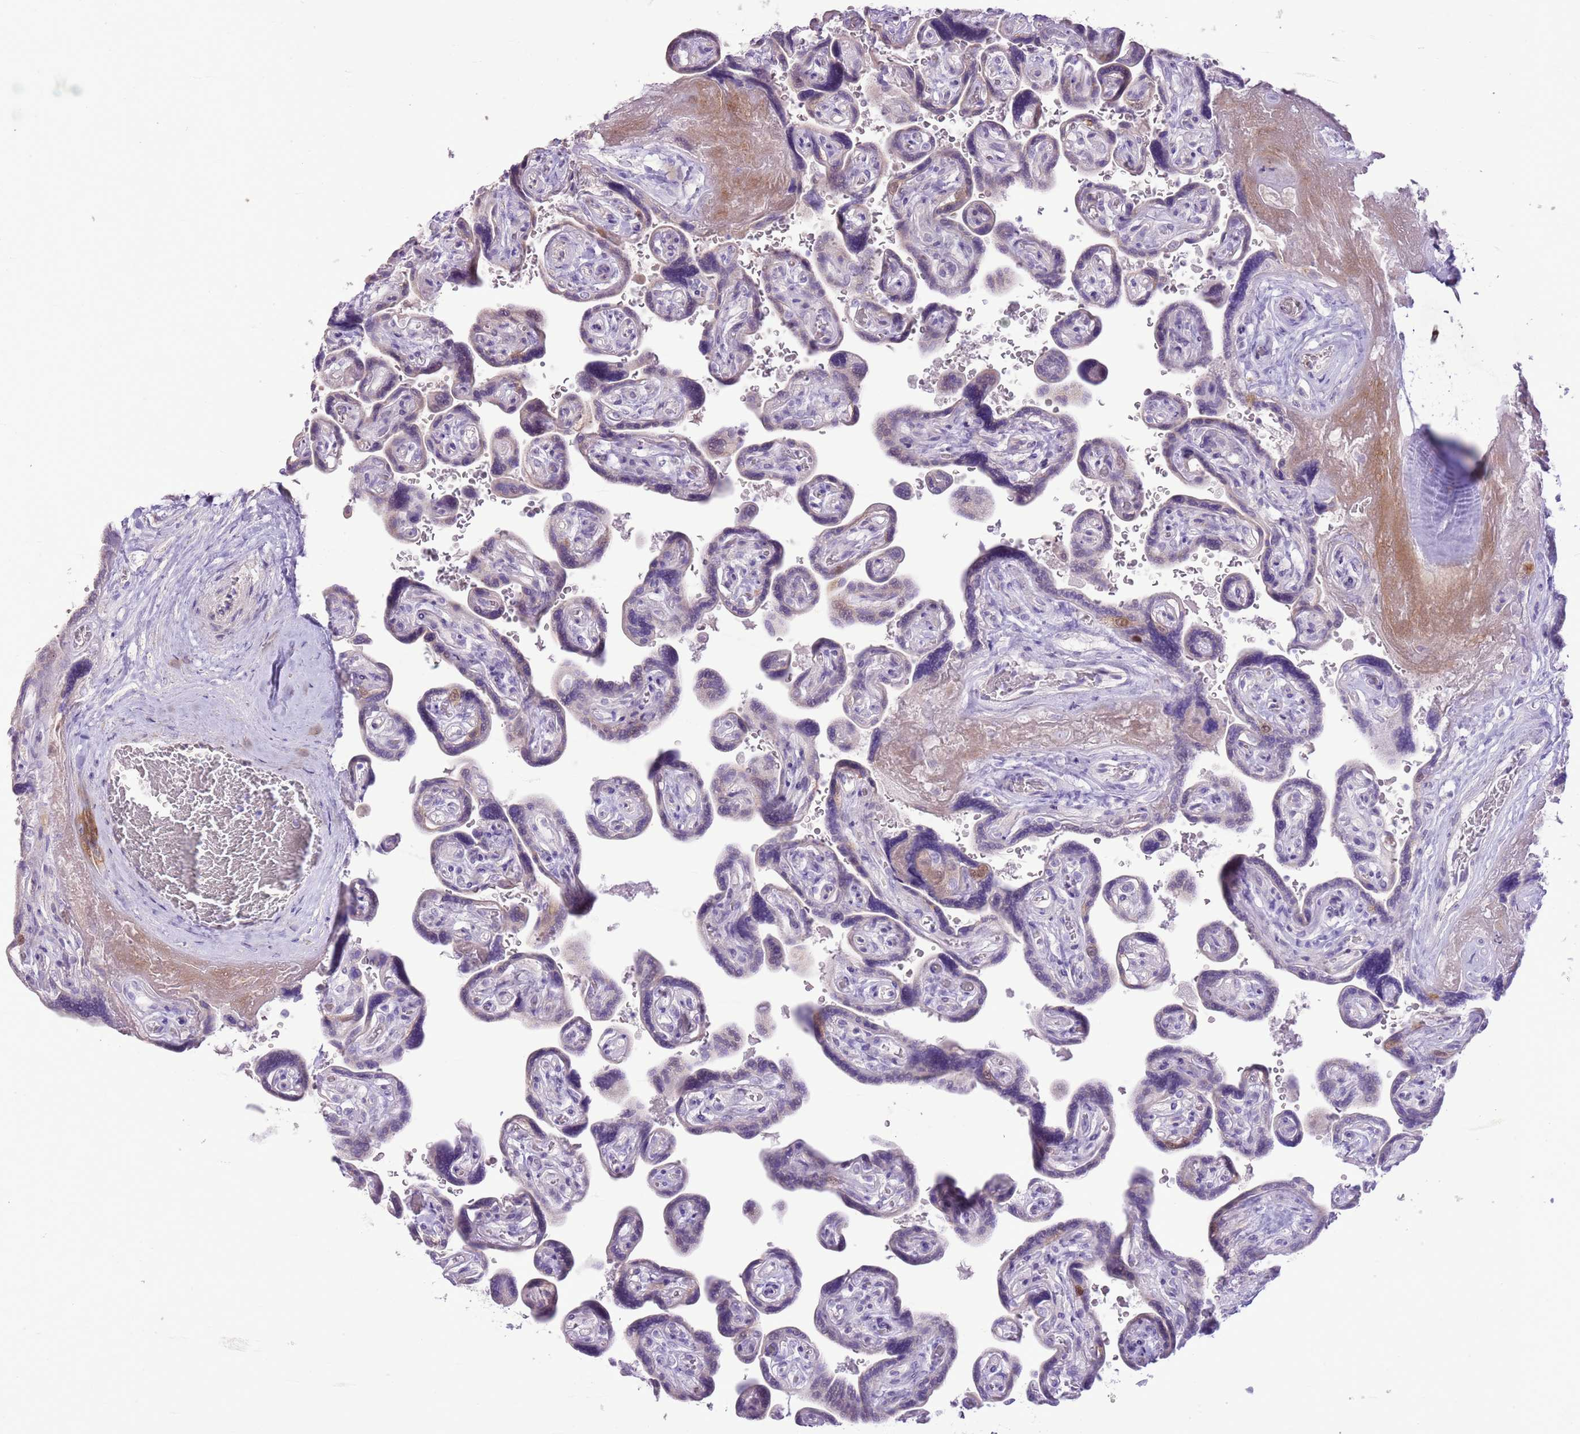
{"staining": {"intensity": "strong", "quantity": "<25%", "location": "nuclear"}, "tissue": "placenta", "cell_type": "Decidual cells", "image_type": "normal", "snomed": [{"axis": "morphology", "description": "Normal tissue, NOS"}, {"axis": "topography", "description": "Placenta"}], "caption": "Protein staining demonstrates strong nuclear expression in approximately <25% of decidual cells in unremarkable placenta. (DAB (3,3'-diaminobenzidine) IHC with brightfield microscopy, high magnification).", "gene": "GMNN", "patient": {"sex": "female", "age": 32}}